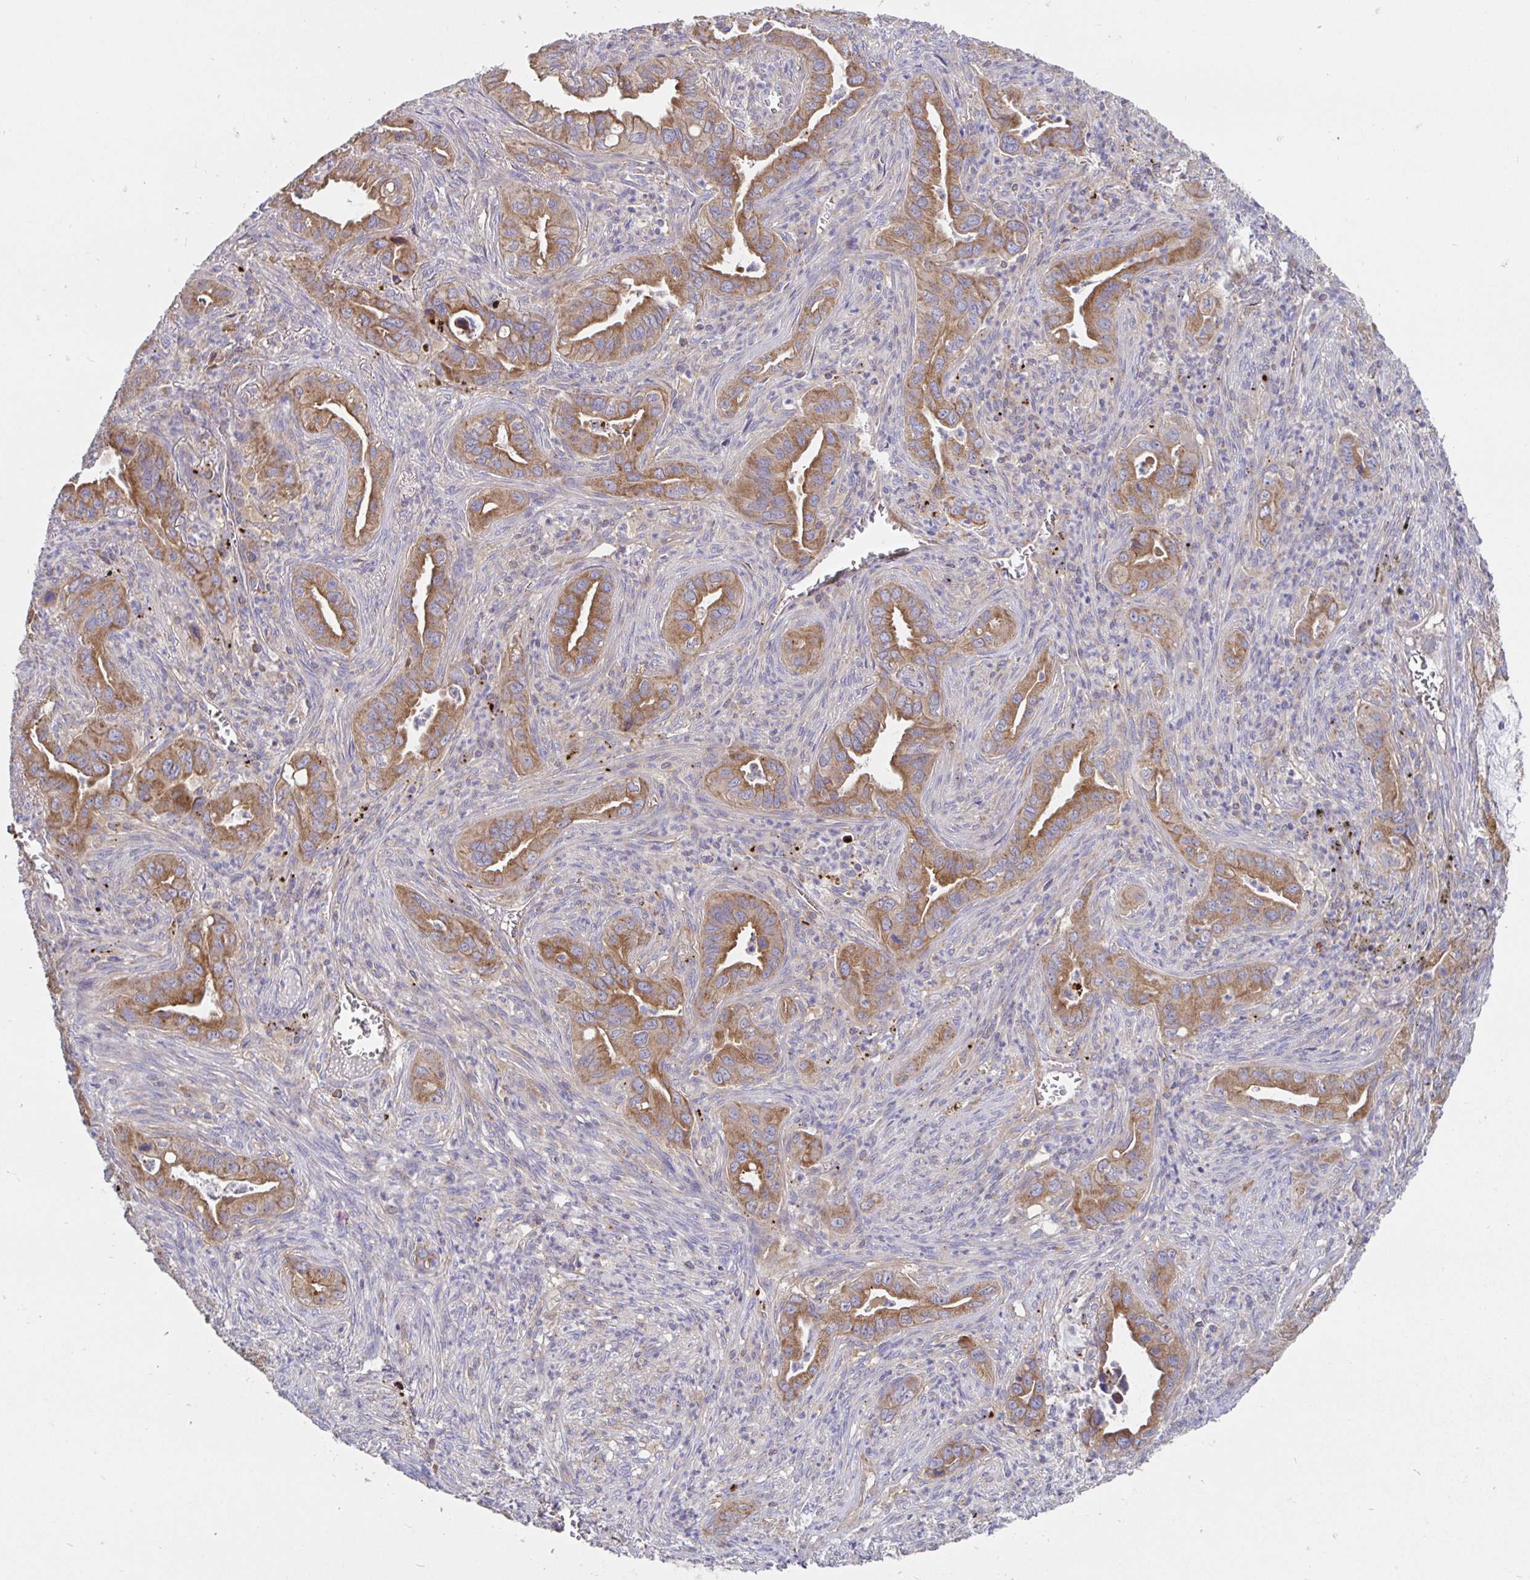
{"staining": {"intensity": "moderate", "quantity": ">75%", "location": "cytoplasmic/membranous"}, "tissue": "lung cancer", "cell_type": "Tumor cells", "image_type": "cancer", "snomed": [{"axis": "morphology", "description": "Adenocarcinoma, NOS"}, {"axis": "topography", "description": "Lung"}], "caption": "Tumor cells demonstrate medium levels of moderate cytoplasmic/membranous expression in about >75% of cells in lung adenocarcinoma. (IHC, brightfield microscopy, high magnification).", "gene": "PRDX3", "patient": {"sex": "male", "age": 65}}